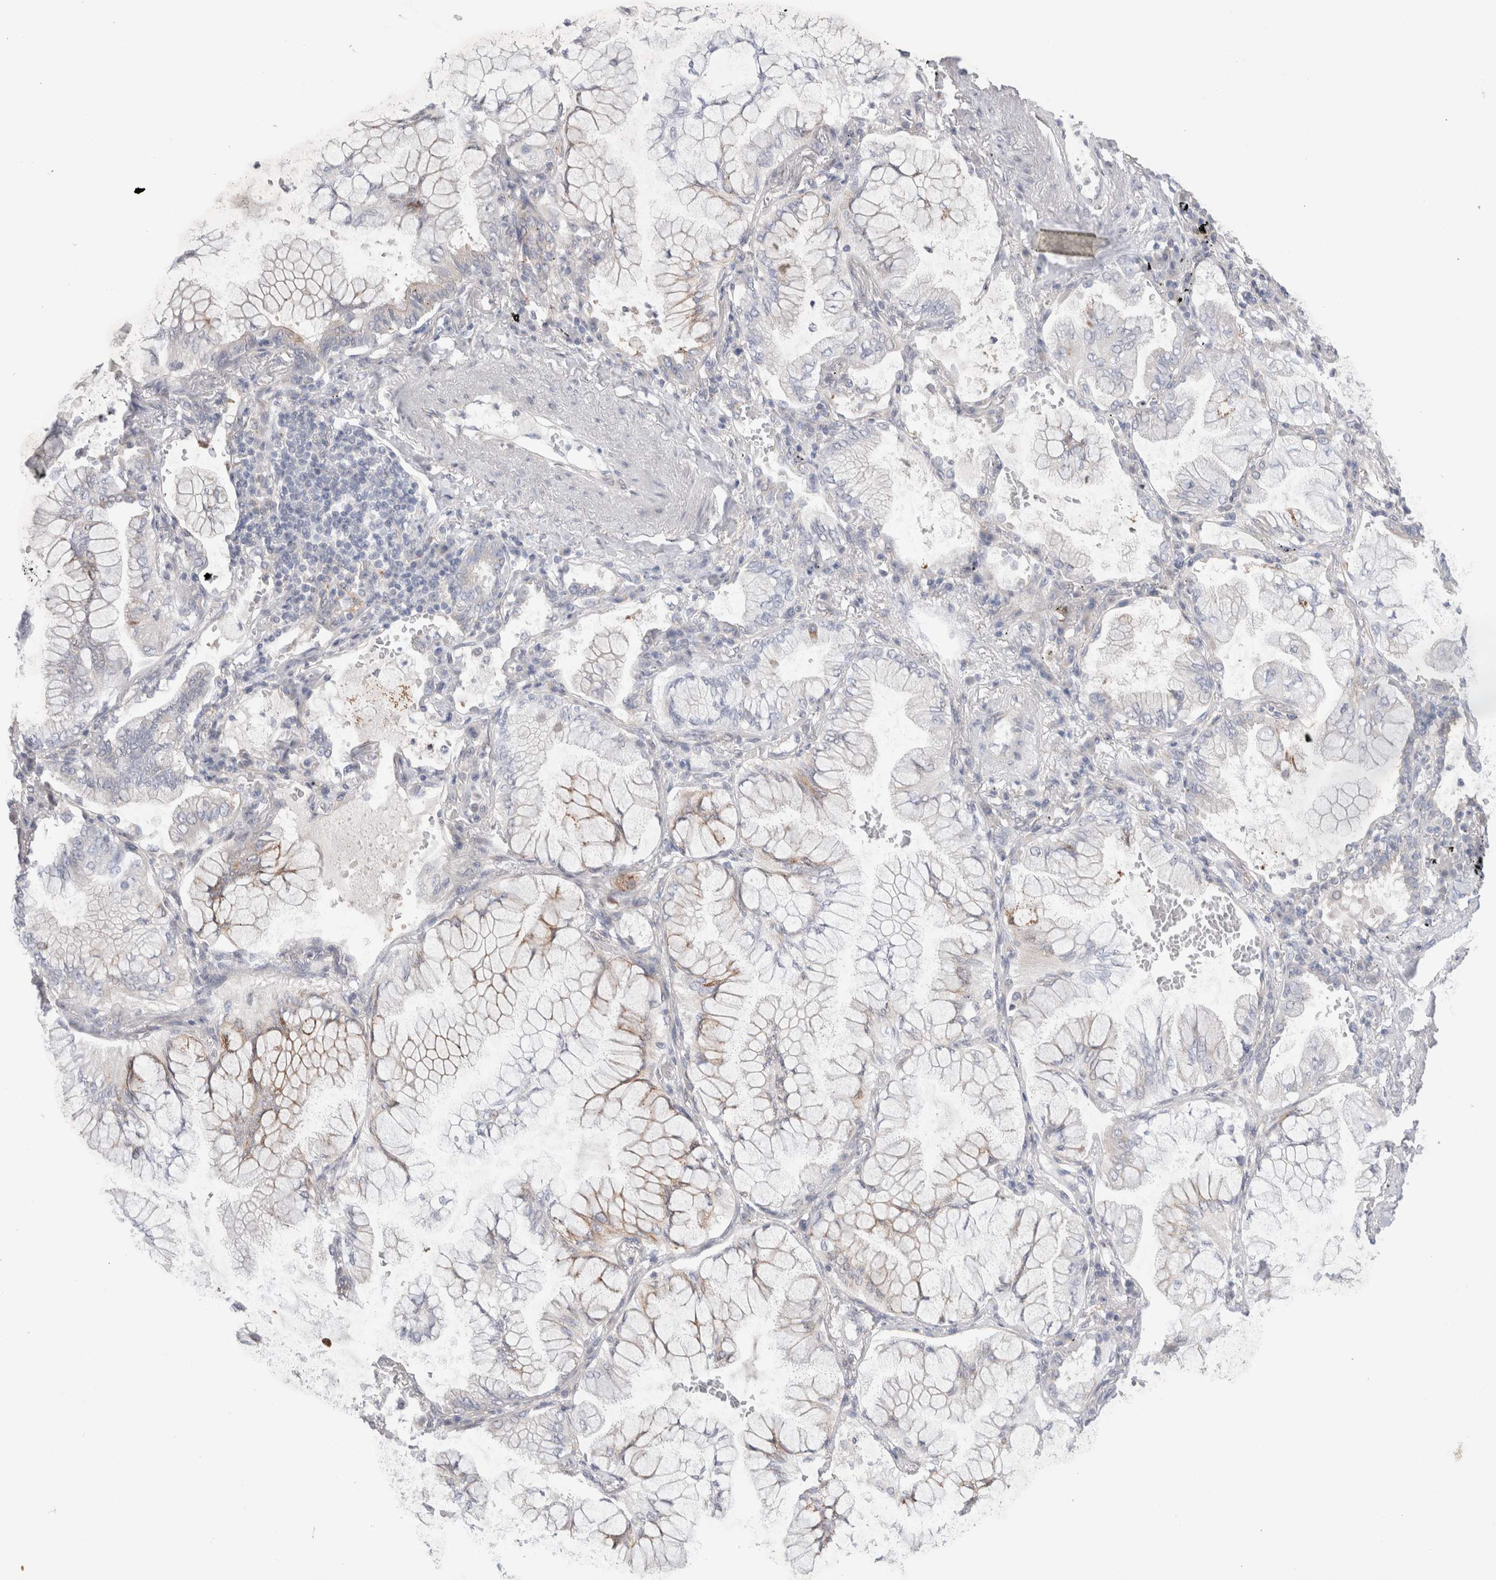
{"staining": {"intensity": "moderate", "quantity": "<25%", "location": "cytoplasmic/membranous"}, "tissue": "lung cancer", "cell_type": "Tumor cells", "image_type": "cancer", "snomed": [{"axis": "morphology", "description": "Adenocarcinoma, NOS"}, {"axis": "topography", "description": "Lung"}], "caption": "Immunohistochemical staining of human lung cancer exhibits low levels of moderate cytoplasmic/membranous protein staining in approximately <25% of tumor cells.", "gene": "BICD2", "patient": {"sex": "female", "age": 70}}